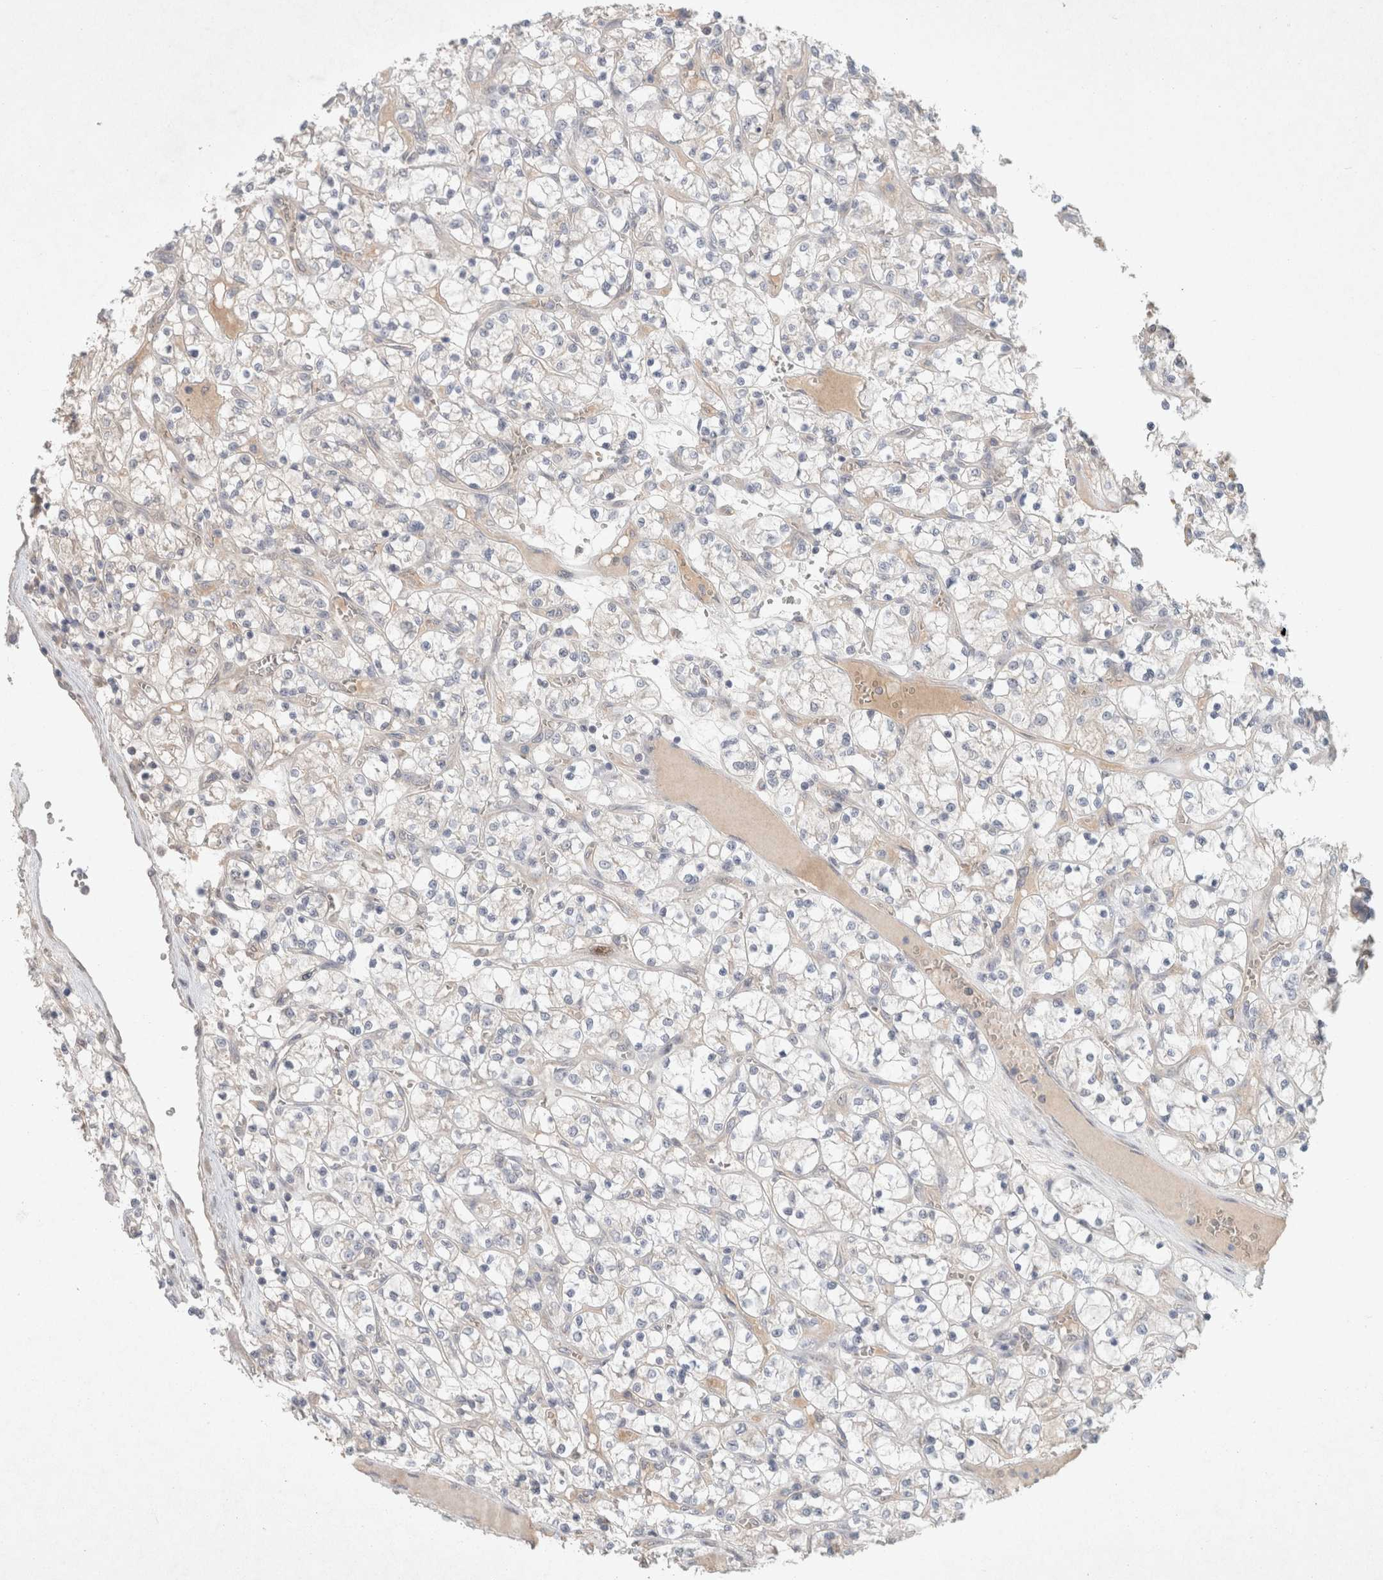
{"staining": {"intensity": "negative", "quantity": "none", "location": "none"}, "tissue": "renal cancer", "cell_type": "Tumor cells", "image_type": "cancer", "snomed": [{"axis": "morphology", "description": "Adenocarcinoma, NOS"}, {"axis": "topography", "description": "Kidney"}], "caption": "IHC histopathology image of human renal cancer stained for a protein (brown), which displays no staining in tumor cells.", "gene": "RASAL2", "patient": {"sex": "female", "age": 69}}